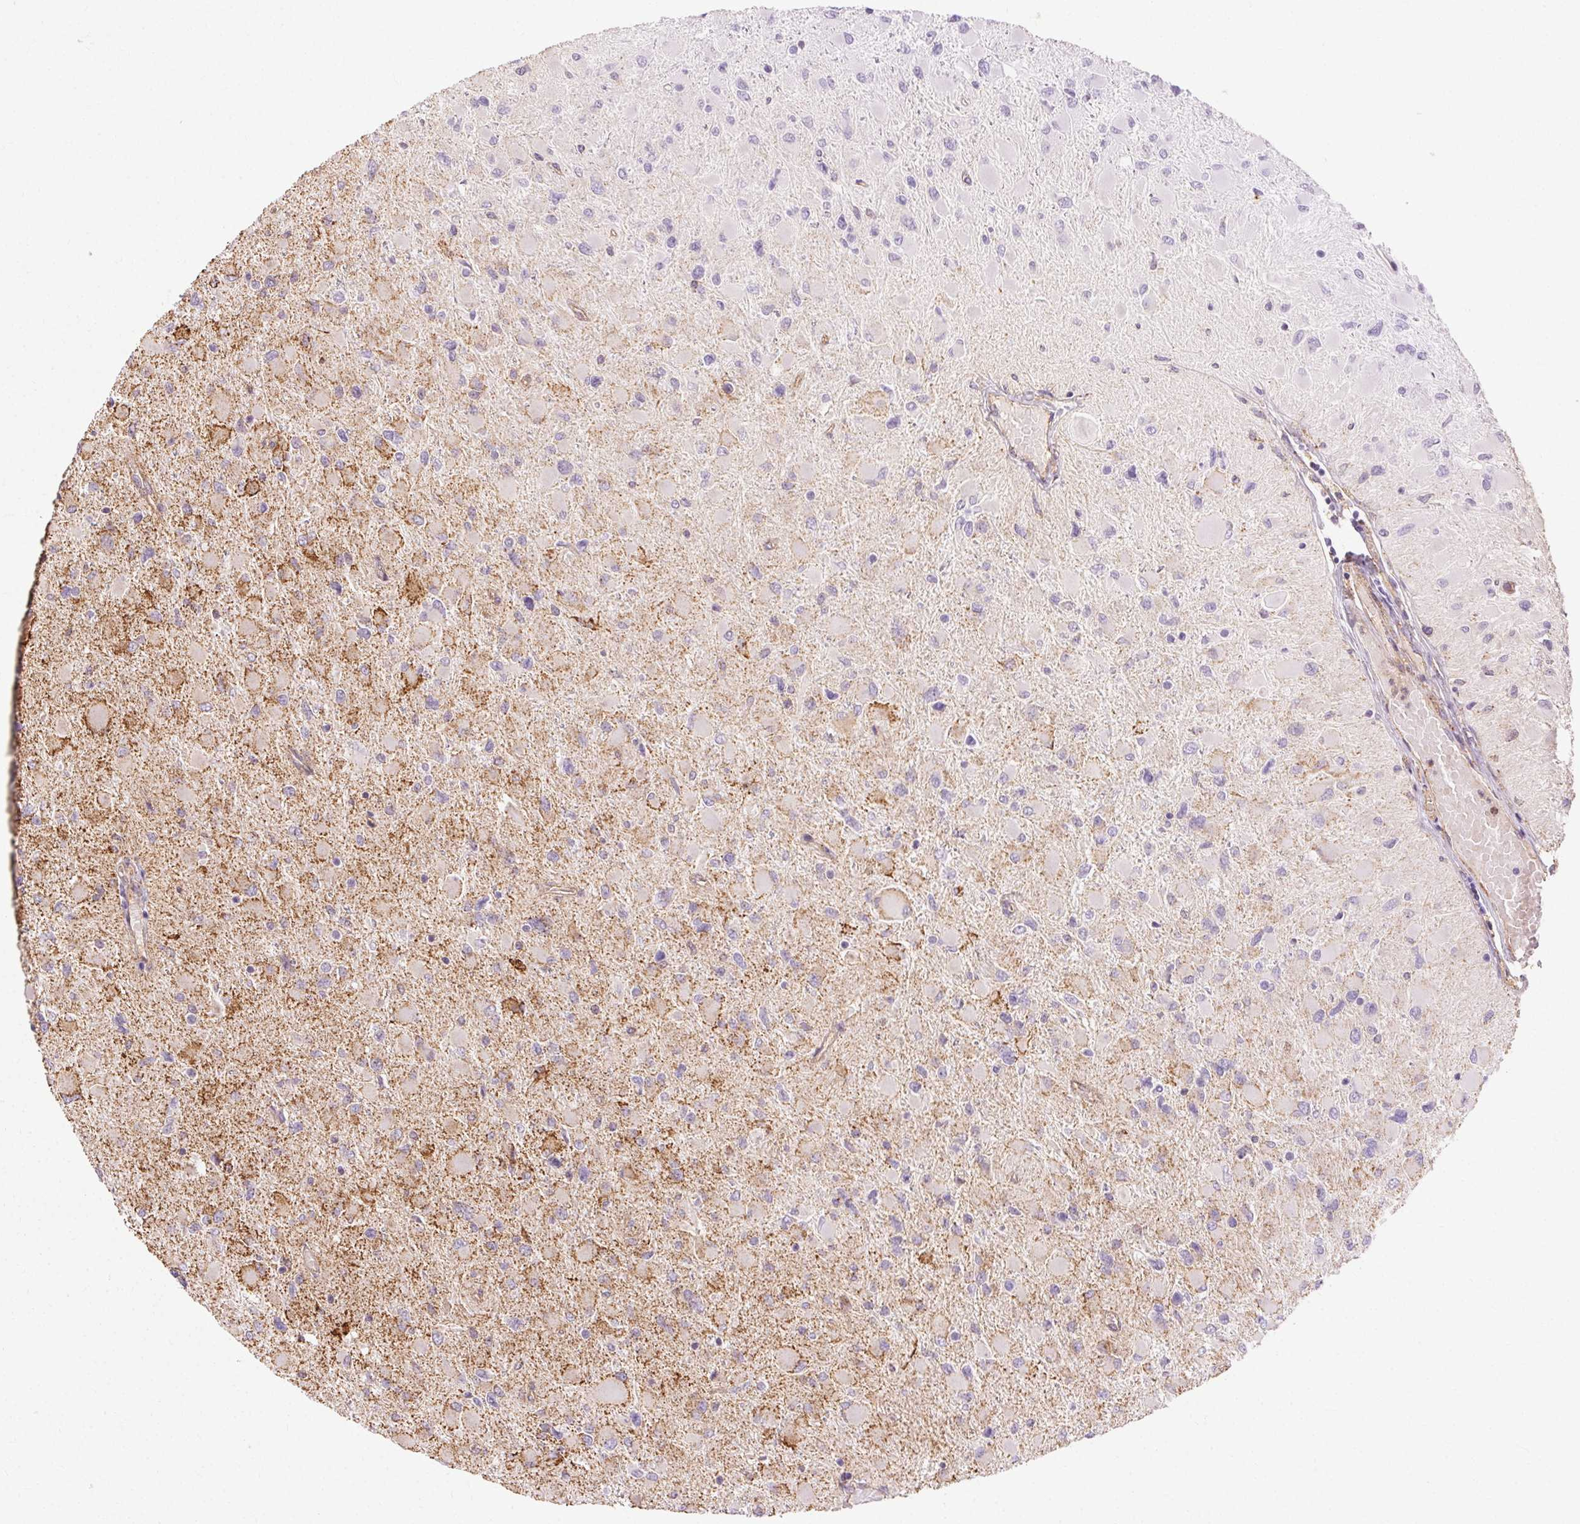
{"staining": {"intensity": "negative", "quantity": "none", "location": "none"}, "tissue": "glioma", "cell_type": "Tumor cells", "image_type": "cancer", "snomed": [{"axis": "morphology", "description": "Glioma, malignant, High grade"}, {"axis": "topography", "description": "Cerebral cortex"}], "caption": "Immunohistochemistry micrograph of neoplastic tissue: high-grade glioma (malignant) stained with DAB displays no significant protein positivity in tumor cells. (DAB immunohistochemistry, high magnification).", "gene": "REP15", "patient": {"sex": "female", "age": 36}}